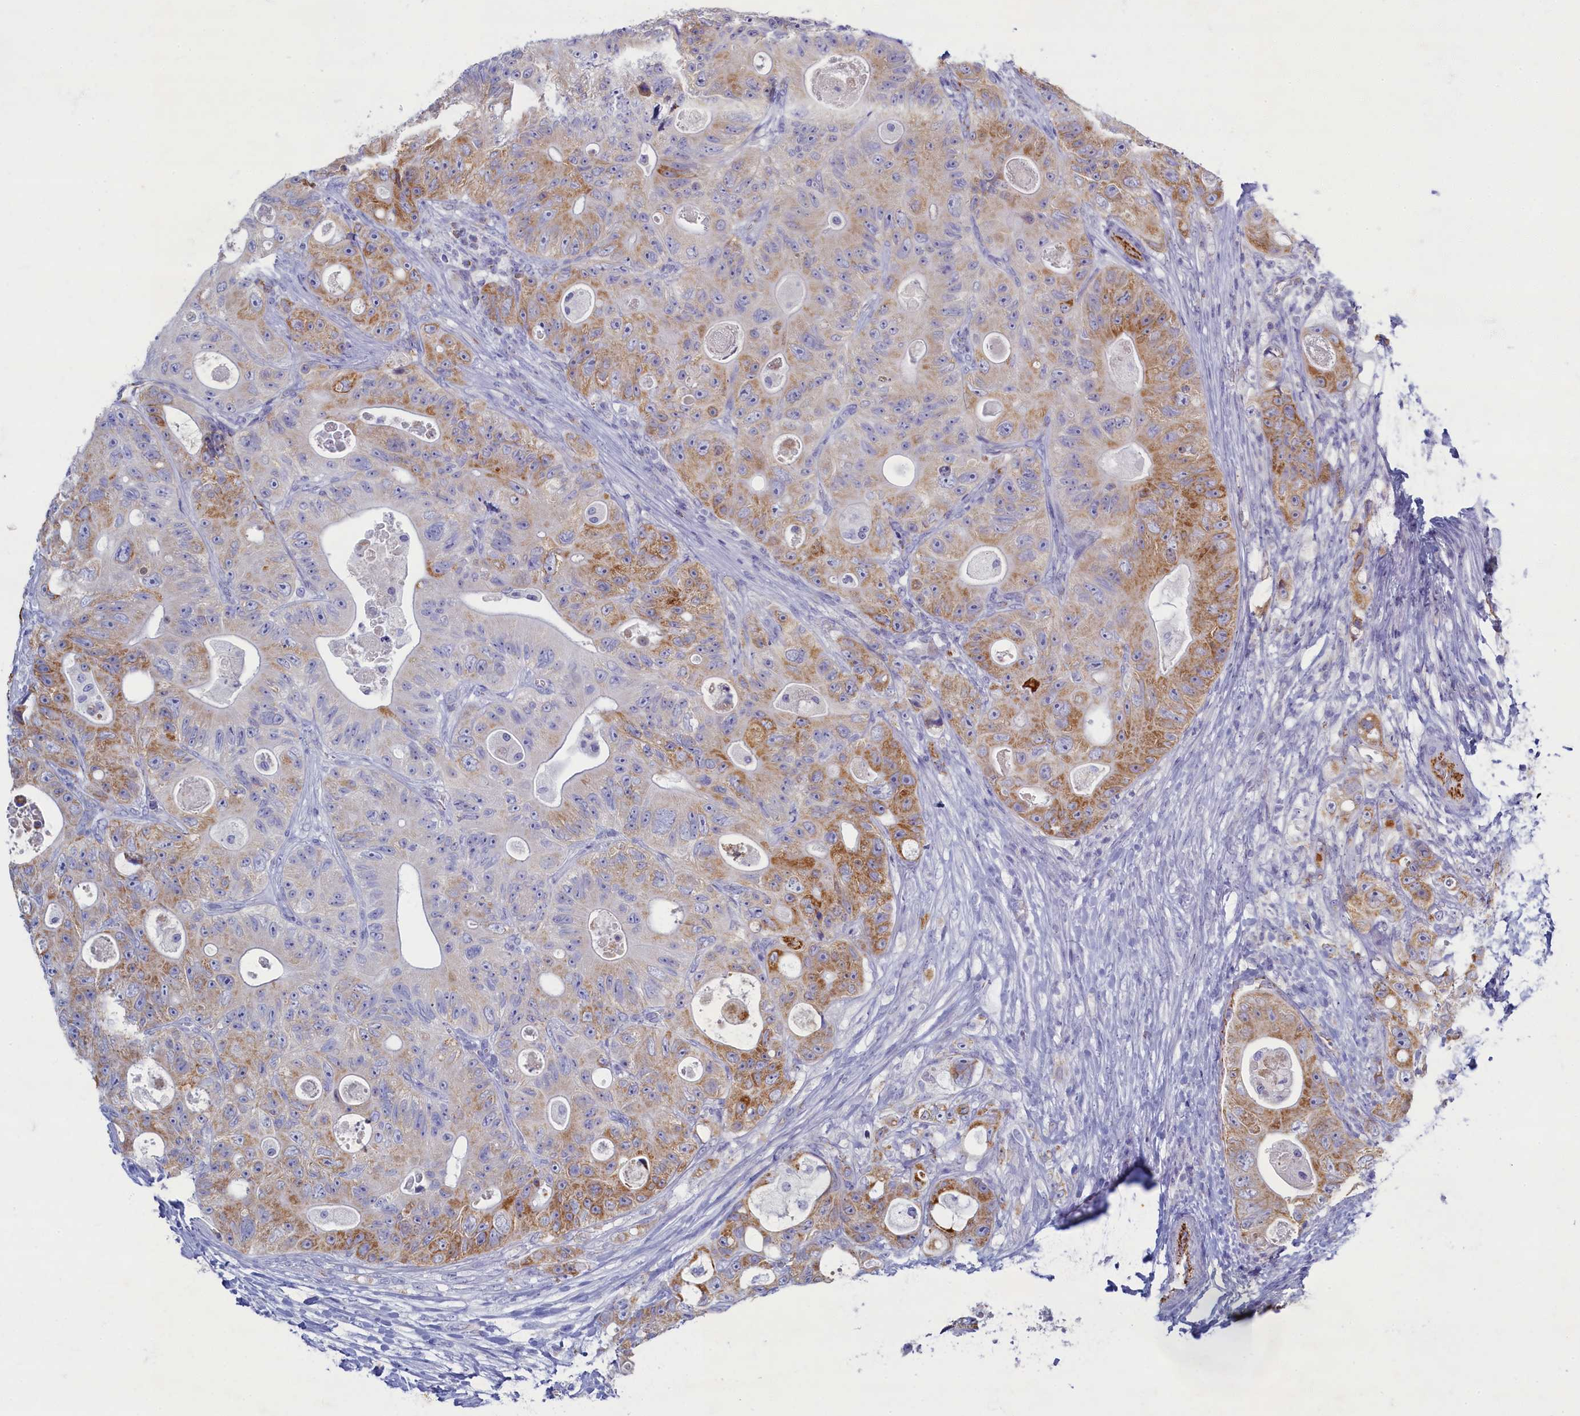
{"staining": {"intensity": "moderate", "quantity": "25%-75%", "location": "cytoplasmic/membranous"}, "tissue": "colorectal cancer", "cell_type": "Tumor cells", "image_type": "cancer", "snomed": [{"axis": "morphology", "description": "Adenocarcinoma, NOS"}, {"axis": "topography", "description": "Colon"}], "caption": "Immunohistochemistry (IHC) micrograph of neoplastic tissue: human colorectal cancer stained using immunohistochemistry reveals medium levels of moderate protein expression localized specifically in the cytoplasmic/membranous of tumor cells, appearing as a cytoplasmic/membranous brown color.", "gene": "OCIAD2", "patient": {"sex": "female", "age": 46}}